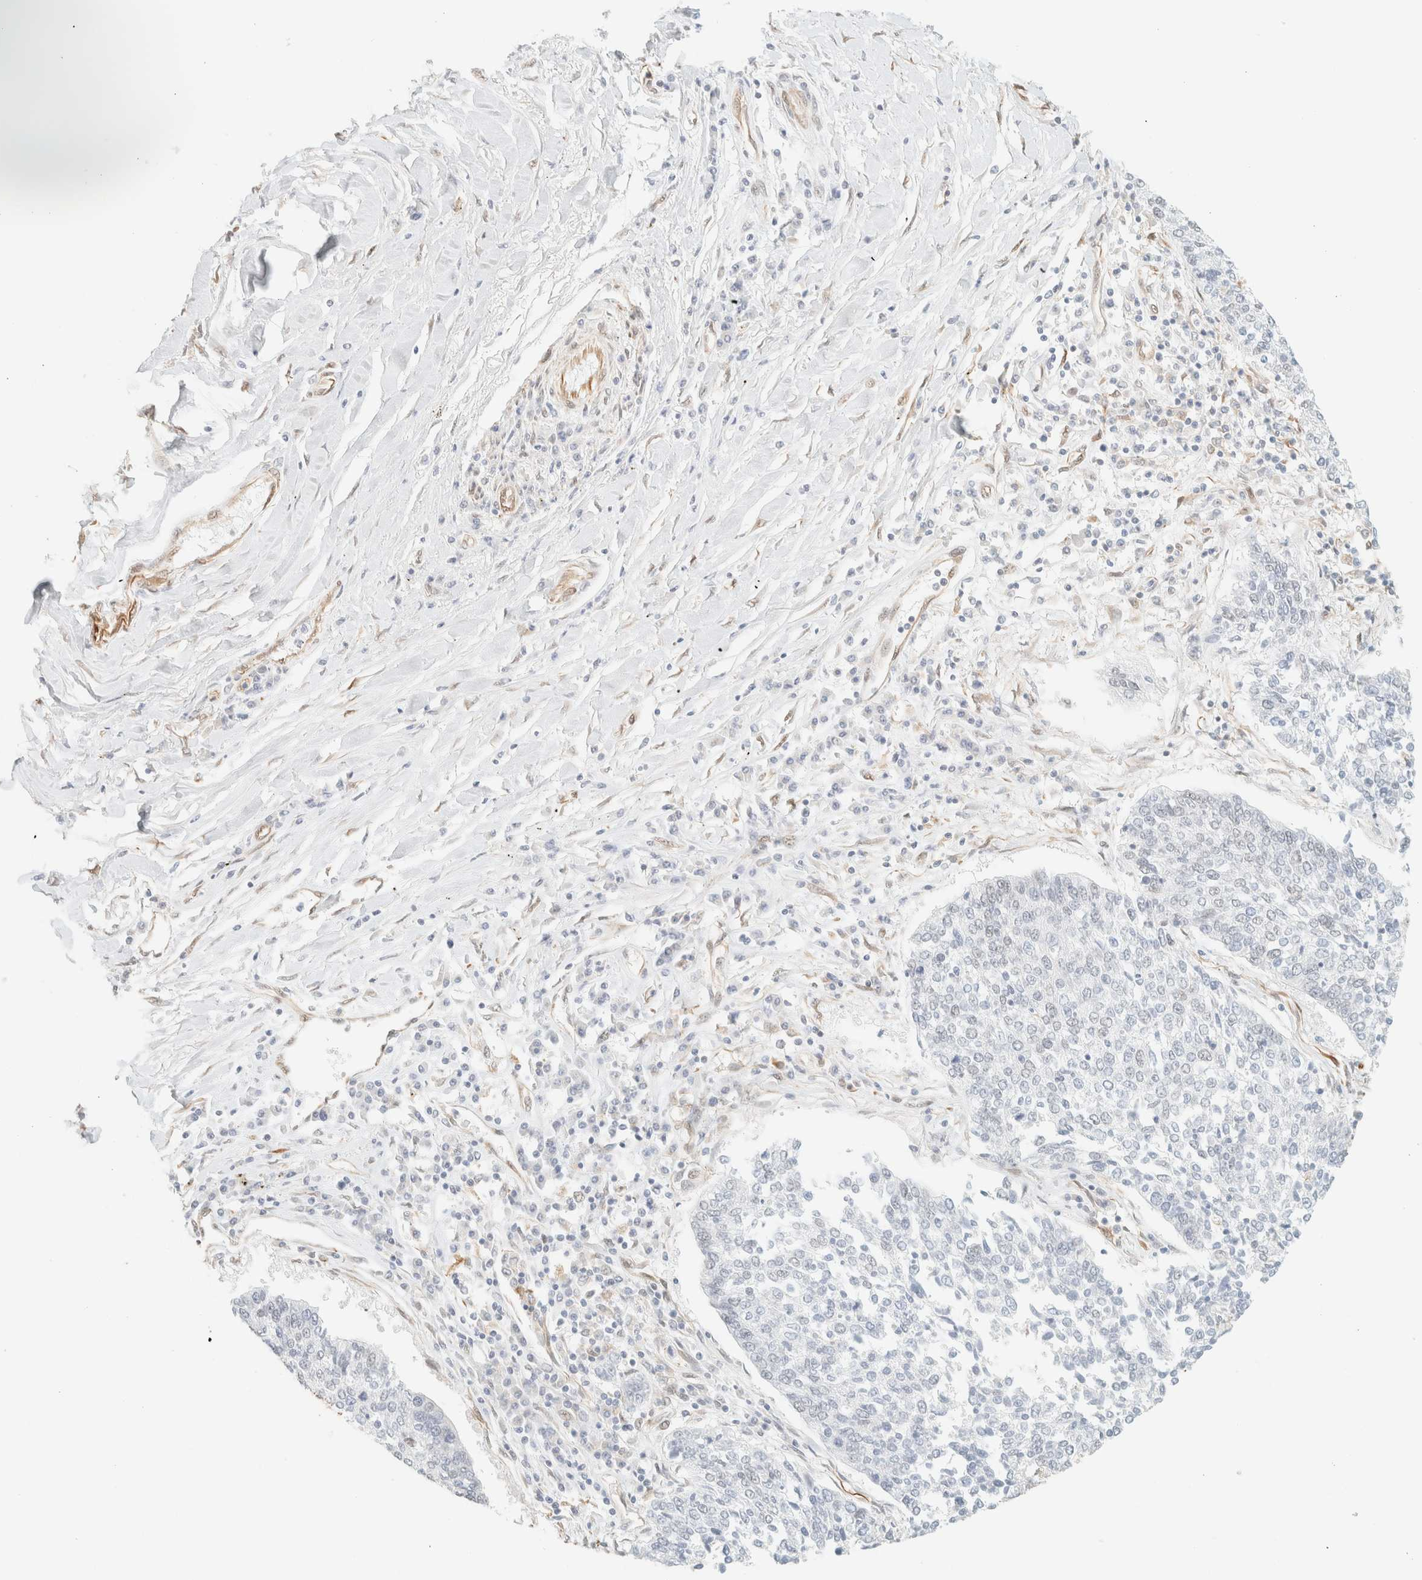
{"staining": {"intensity": "negative", "quantity": "none", "location": "none"}, "tissue": "lung cancer", "cell_type": "Tumor cells", "image_type": "cancer", "snomed": [{"axis": "morphology", "description": "Normal tissue, NOS"}, {"axis": "morphology", "description": "Squamous cell carcinoma, NOS"}, {"axis": "topography", "description": "Cartilage tissue"}, {"axis": "topography", "description": "Bronchus"}, {"axis": "topography", "description": "Lung"}, {"axis": "topography", "description": "Peripheral nerve tissue"}], "caption": "Lung cancer (squamous cell carcinoma) stained for a protein using immunohistochemistry (IHC) shows no expression tumor cells.", "gene": "ZSCAN18", "patient": {"sex": "female", "age": 49}}